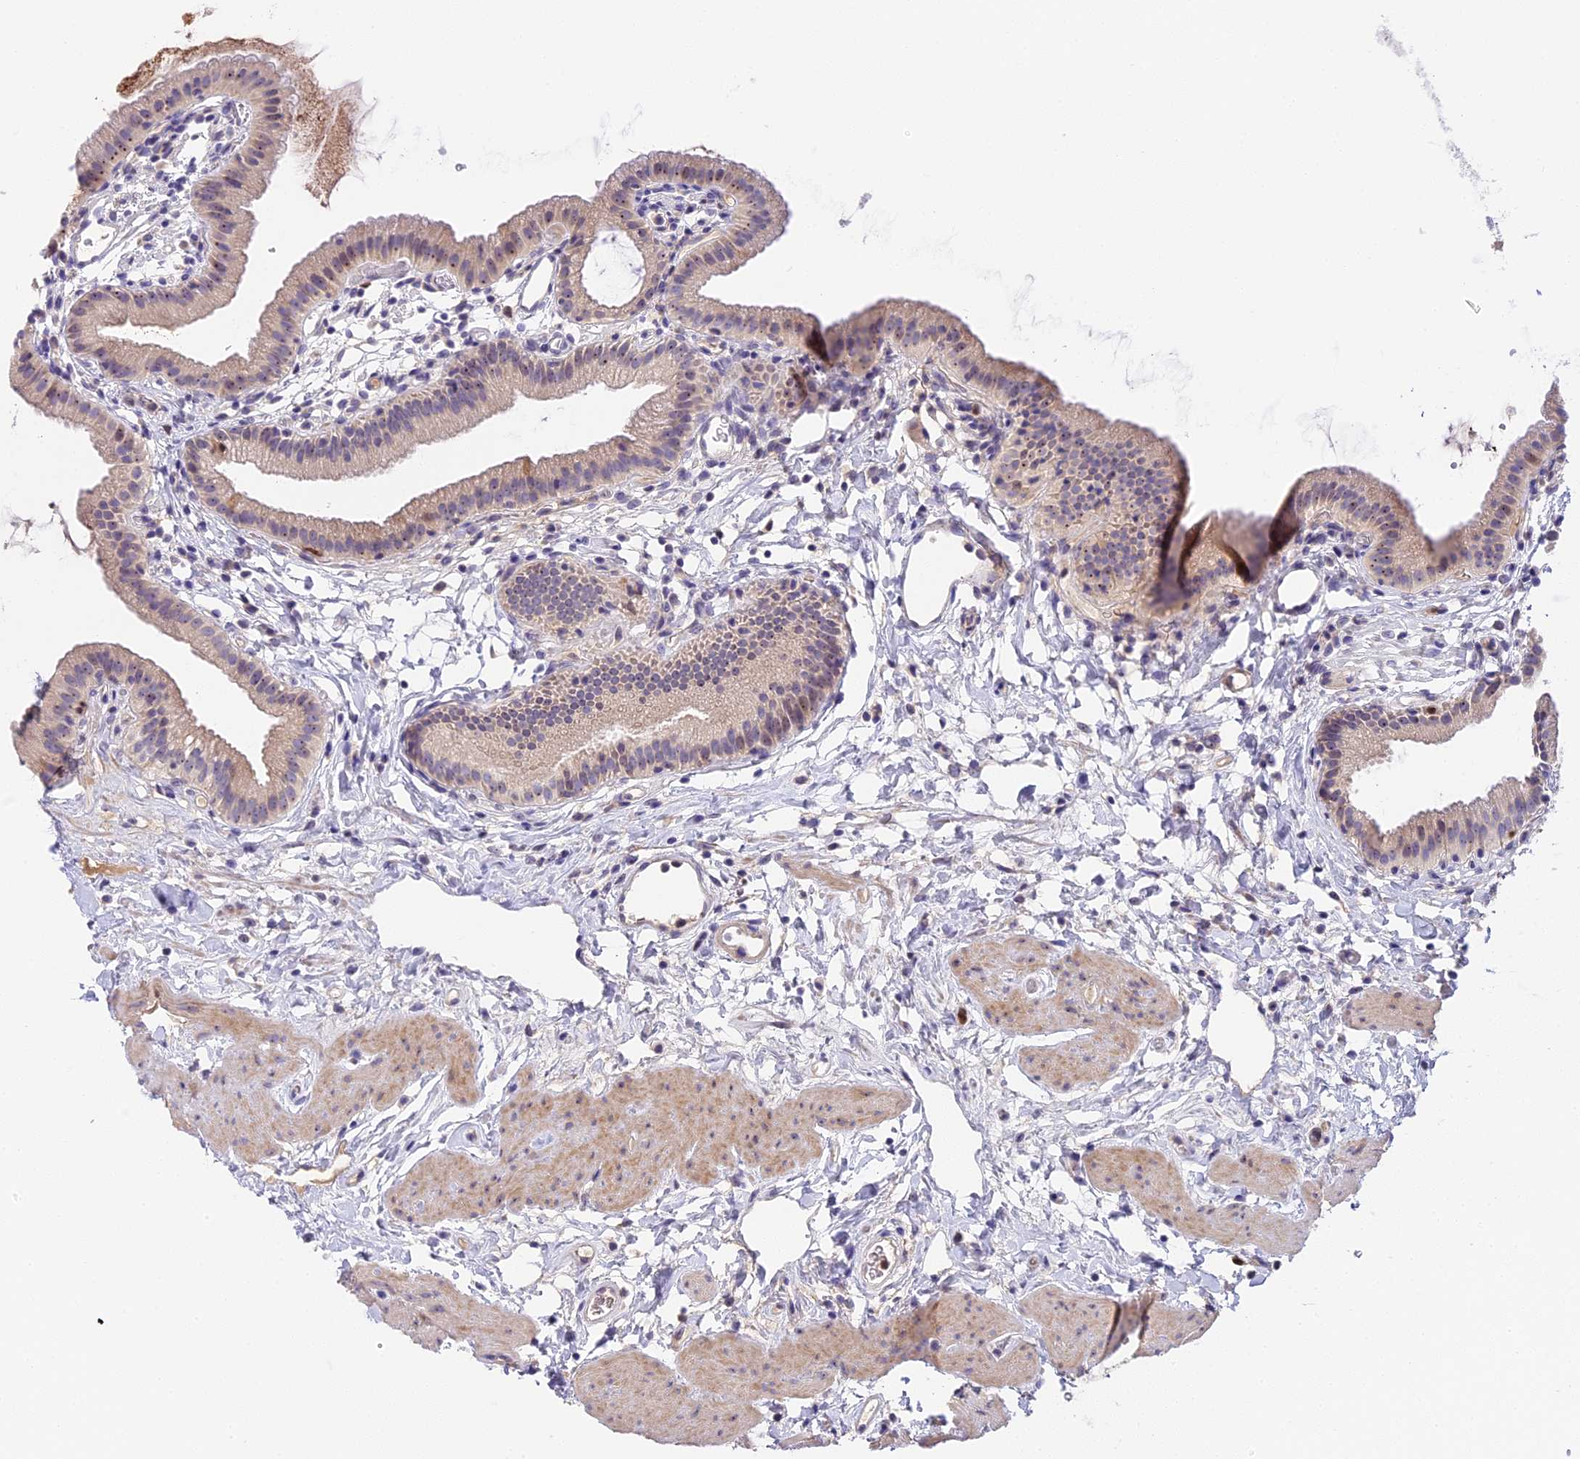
{"staining": {"intensity": "weak", "quantity": "25%-75%", "location": "cytoplasmic/membranous,nuclear"}, "tissue": "gallbladder", "cell_type": "Glandular cells", "image_type": "normal", "snomed": [{"axis": "morphology", "description": "Normal tissue, NOS"}, {"axis": "topography", "description": "Gallbladder"}], "caption": "IHC (DAB) staining of benign gallbladder reveals weak cytoplasmic/membranous,nuclear protein positivity in about 25%-75% of glandular cells.", "gene": "RAD51", "patient": {"sex": "female", "age": 46}}